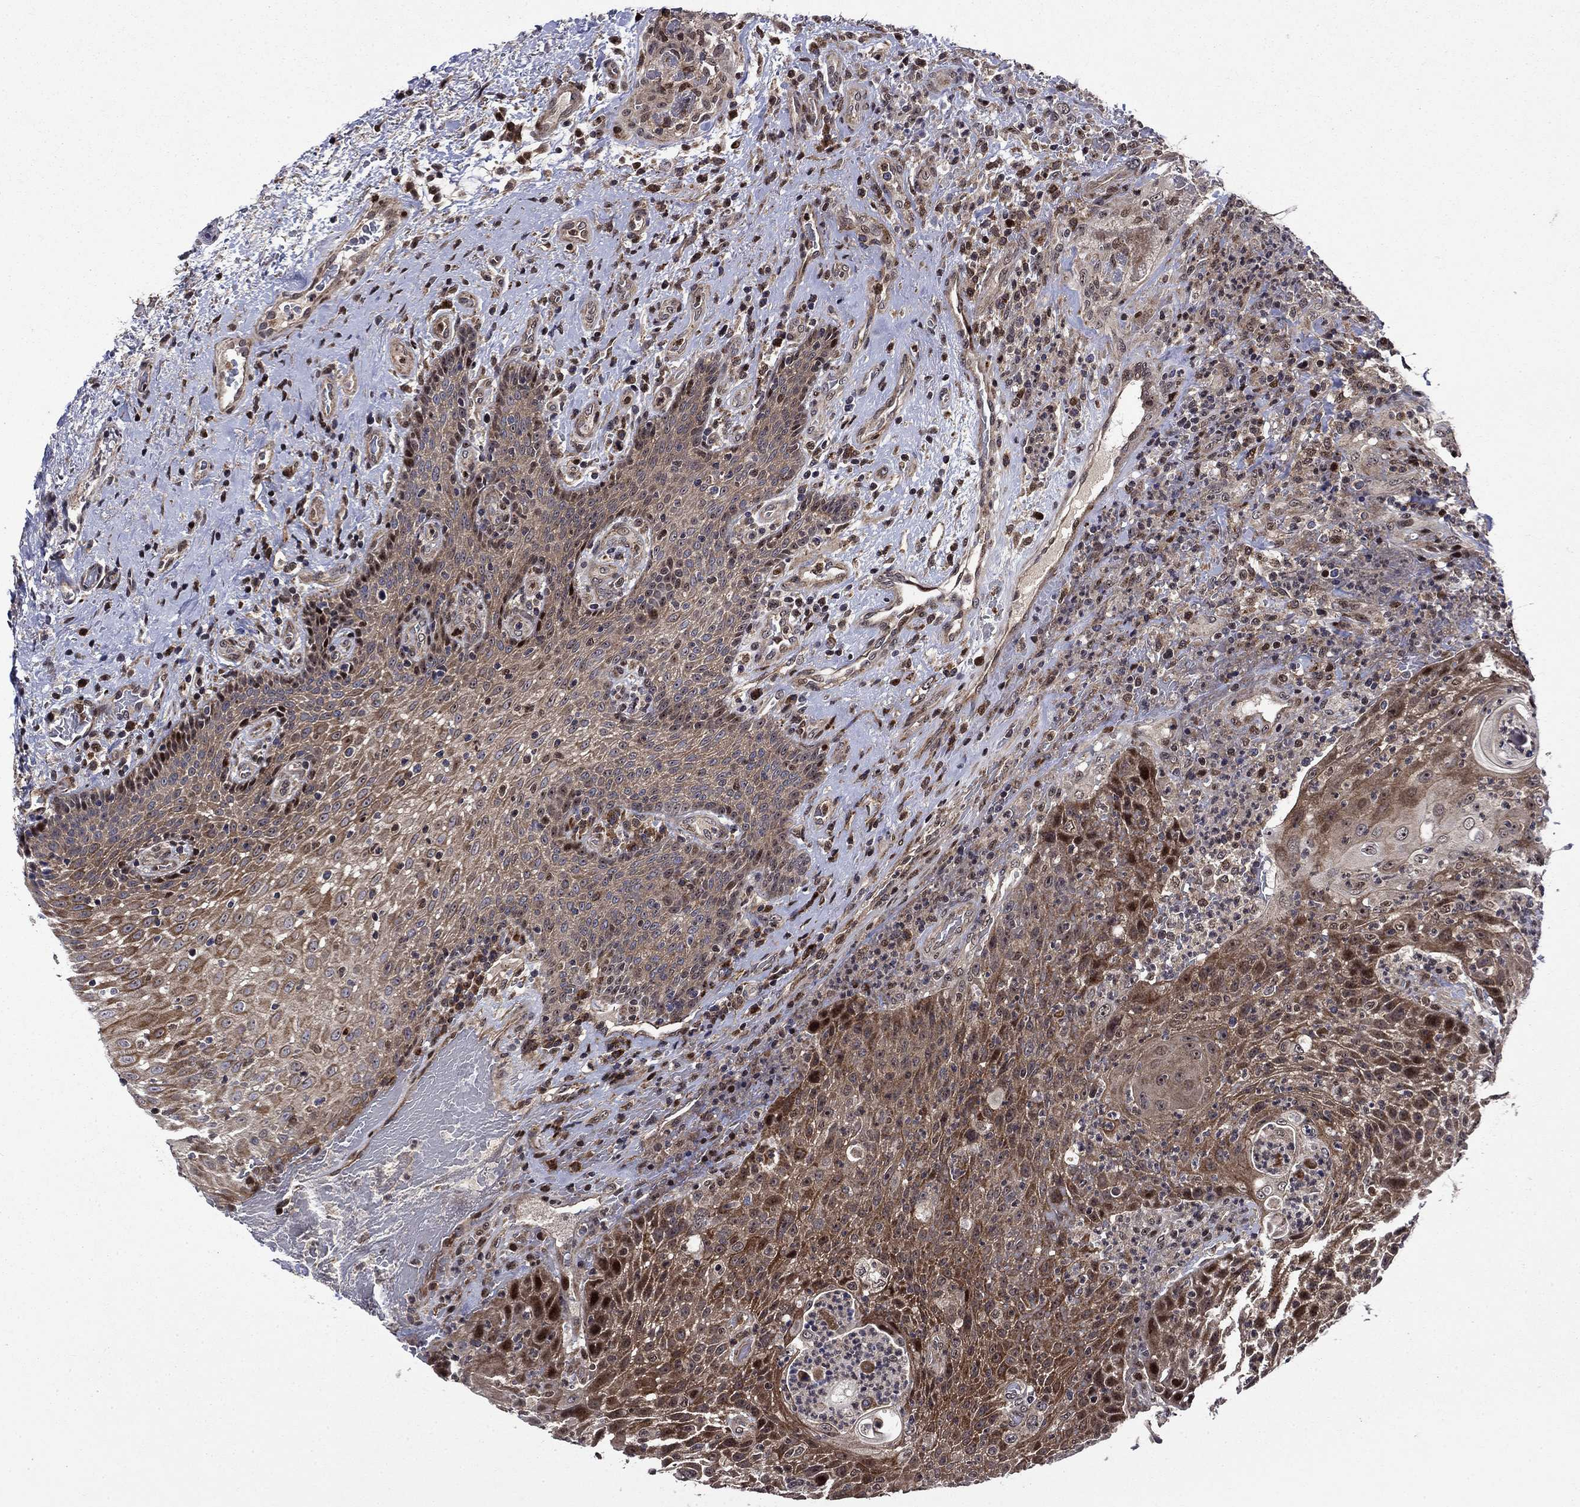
{"staining": {"intensity": "strong", "quantity": "25%-75%", "location": "cytoplasmic/membranous,nuclear"}, "tissue": "head and neck cancer", "cell_type": "Tumor cells", "image_type": "cancer", "snomed": [{"axis": "morphology", "description": "Squamous cell carcinoma, NOS"}, {"axis": "topography", "description": "Head-Neck"}], "caption": "Head and neck cancer stained for a protein displays strong cytoplasmic/membranous and nuclear positivity in tumor cells.", "gene": "AGTPBP1", "patient": {"sex": "male", "age": 69}}